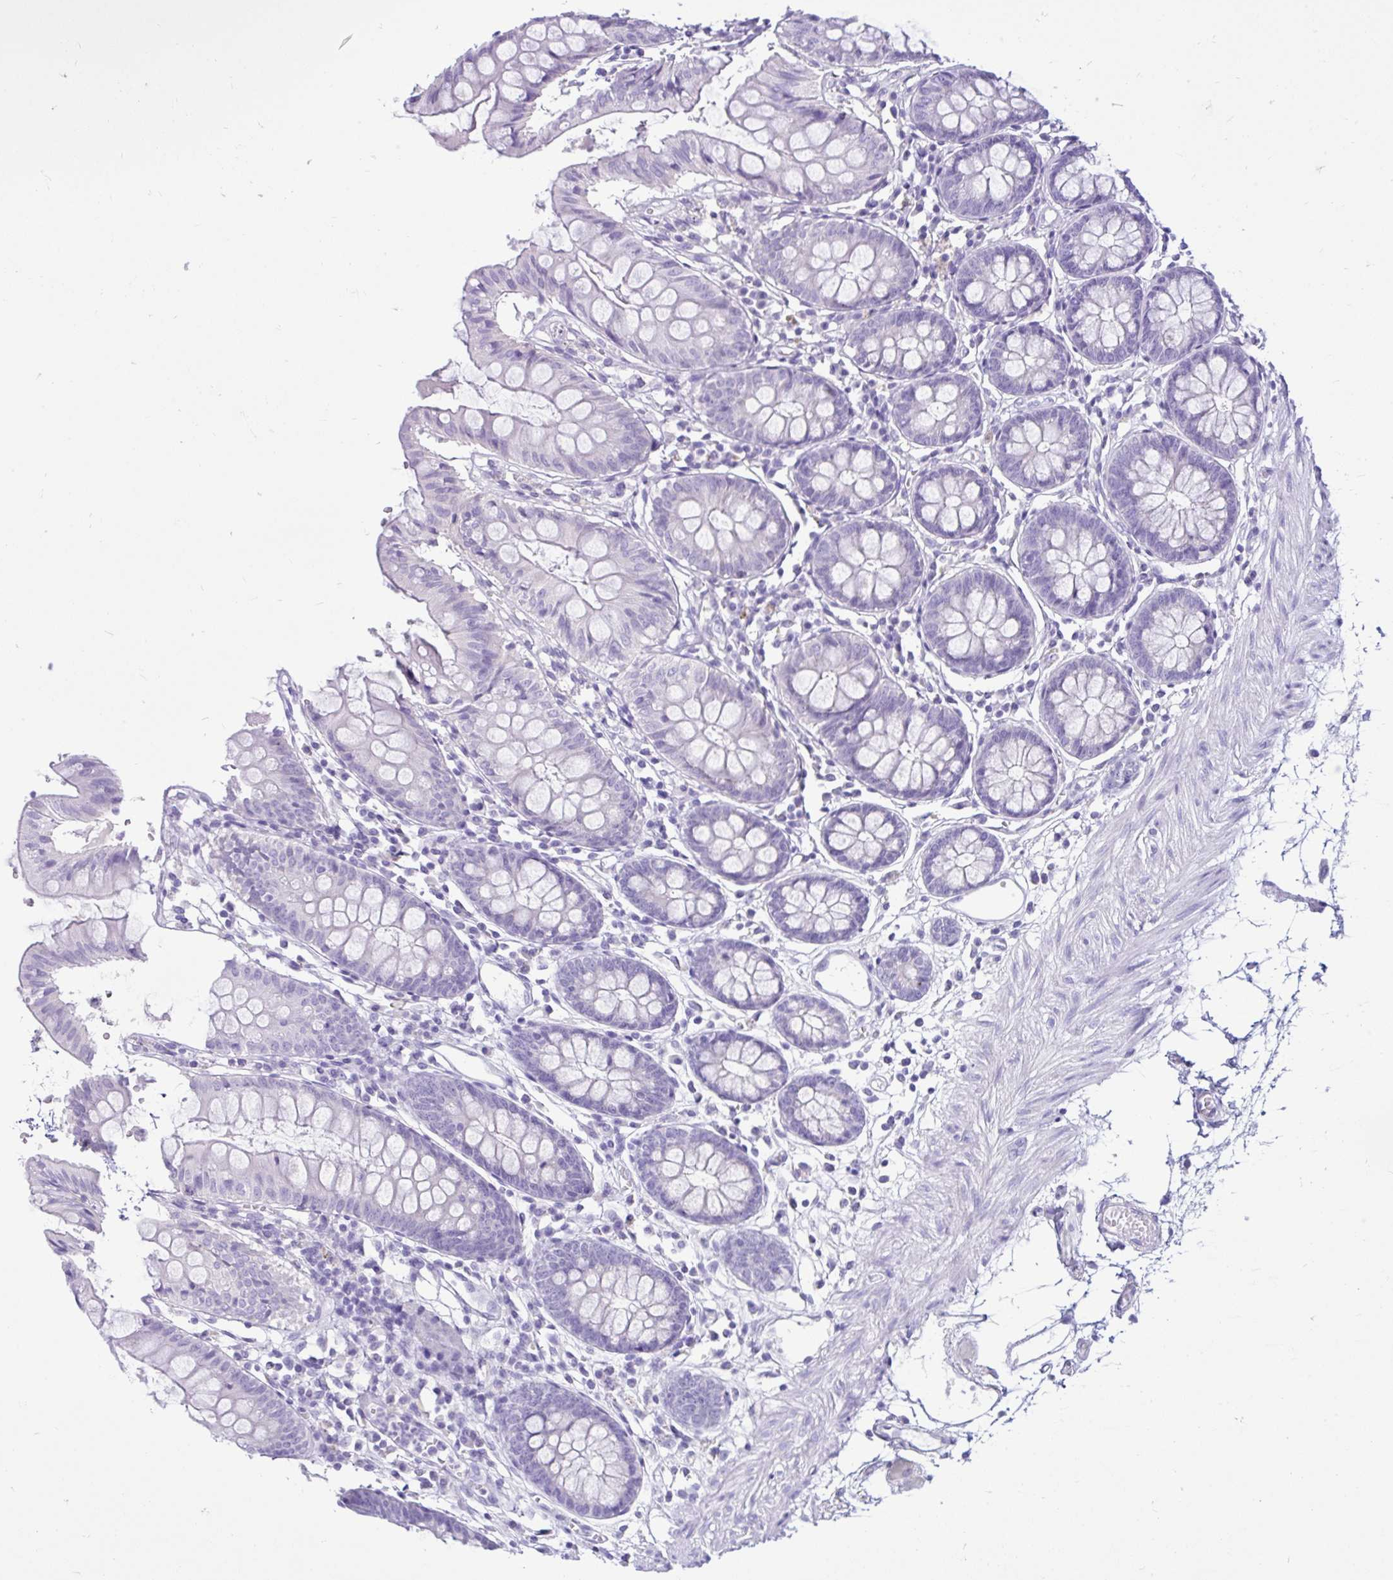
{"staining": {"intensity": "negative", "quantity": "none", "location": "none"}, "tissue": "colon", "cell_type": "Endothelial cells", "image_type": "normal", "snomed": [{"axis": "morphology", "description": "Normal tissue, NOS"}, {"axis": "topography", "description": "Colon"}], "caption": "Endothelial cells show no significant protein expression in unremarkable colon.", "gene": "CYP19A1", "patient": {"sex": "female", "age": 84}}